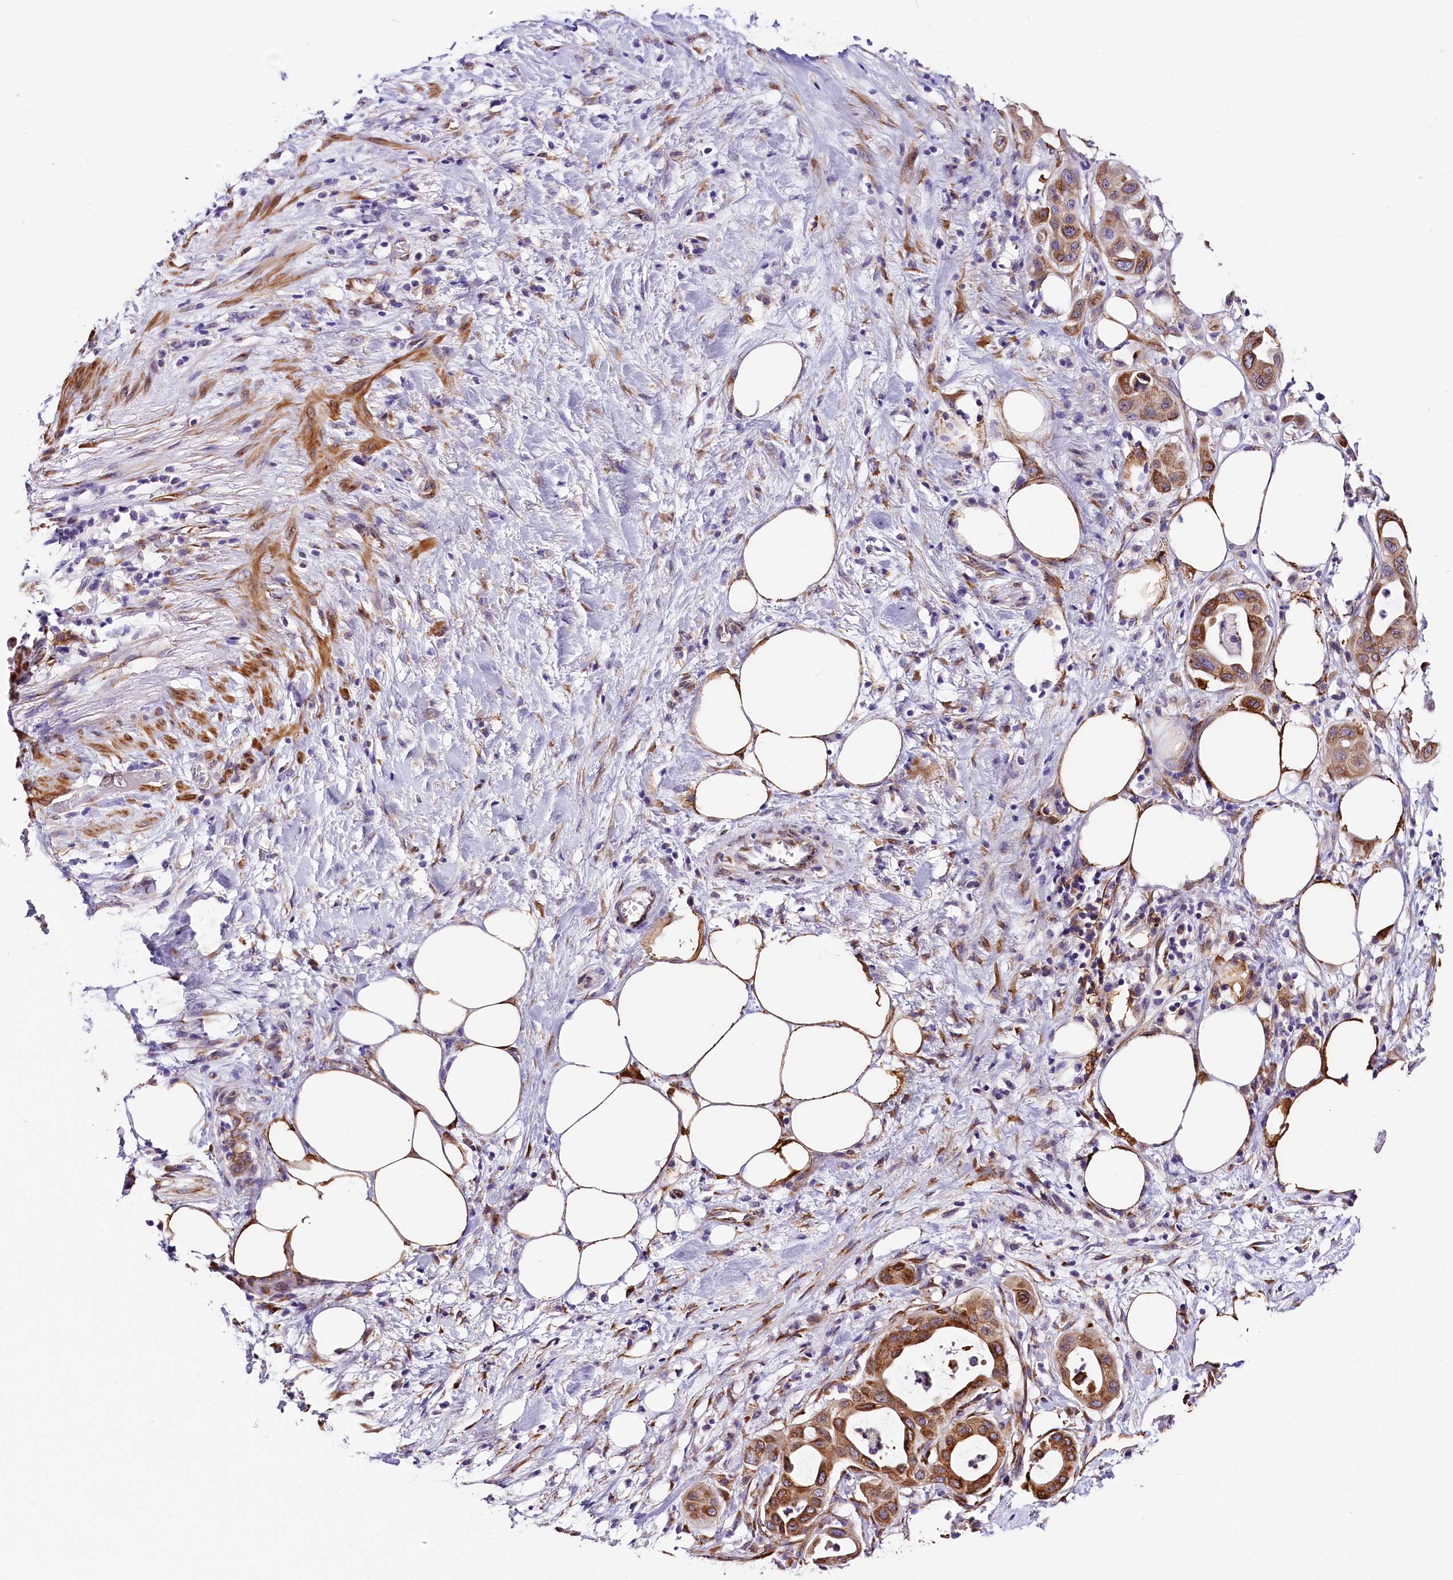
{"staining": {"intensity": "moderate", "quantity": ">75%", "location": "cytoplasmic/membranous"}, "tissue": "pancreatic cancer", "cell_type": "Tumor cells", "image_type": "cancer", "snomed": [{"axis": "morphology", "description": "Adenocarcinoma, NOS"}, {"axis": "topography", "description": "Pancreas"}], "caption": "Human adenocarcinoma (pancreatic) stained for a protein (brown) reveals moderate cytoplasmic/membranous positive expression in approximately >75% of tumor cells.", "gene": "ITGA1", "patient": {"sex": "male", "age": 68}}